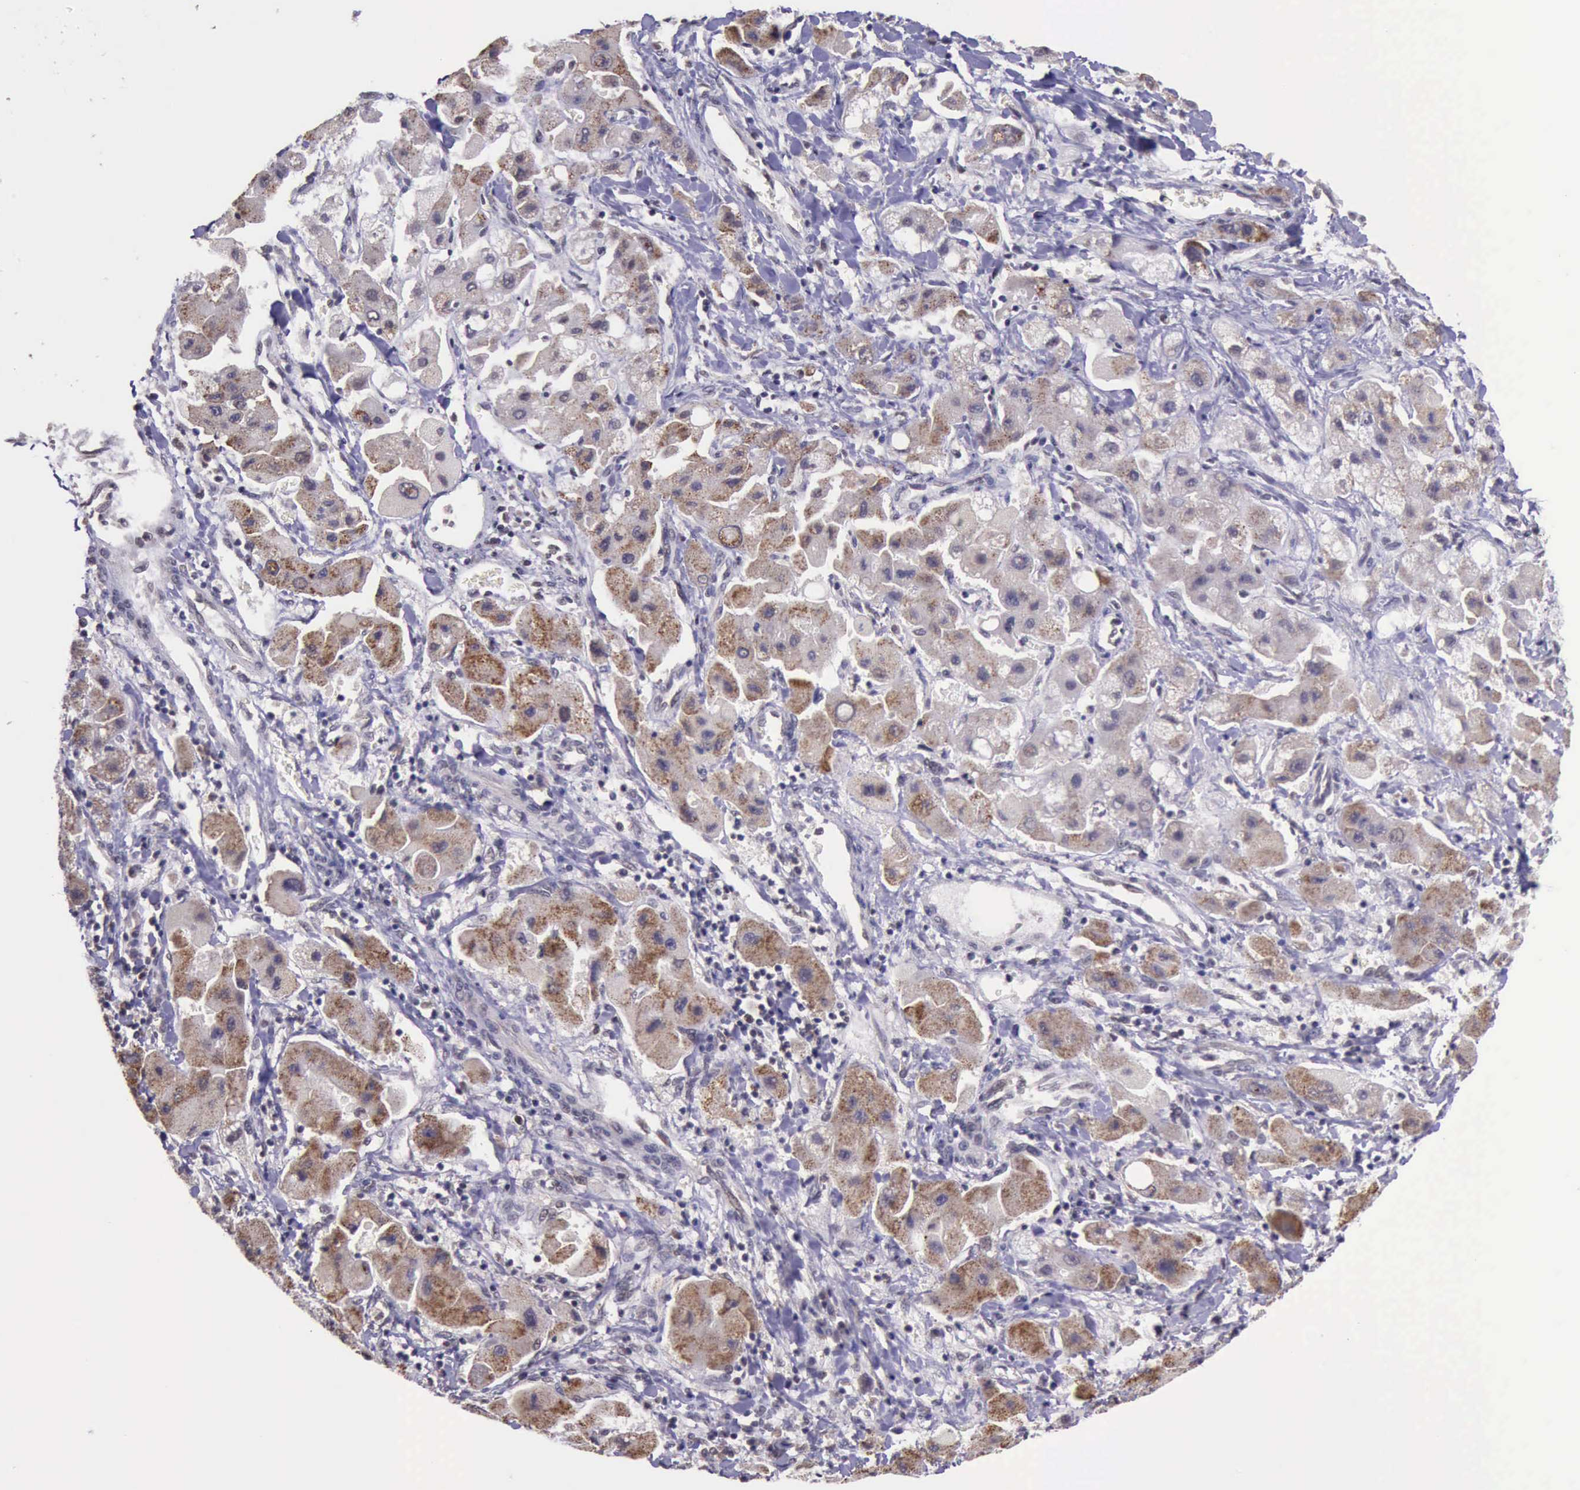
{"staining": {"intensity": "moderate", "quantity": ">75%", "location": "cytoplasmic/membranous"}, "tissue": "liver cancer", "cell_type": "Tumor cells", "image_type": "cancer", "snomed": [{"axis": "morphology", "description": "Carcinoma, Hepatocellular, NOS"}, {"axis": "topography", "description": "Liver"}], "caption": "Liver hepatocellular carcinoma stained for a protein (brown) demonstrates moderate cytoplasmic/membranous positive expression in approximately >75% of tumor cells.", "gene": "PRPF39", "patient": {"sex": "male", "age": 24}}